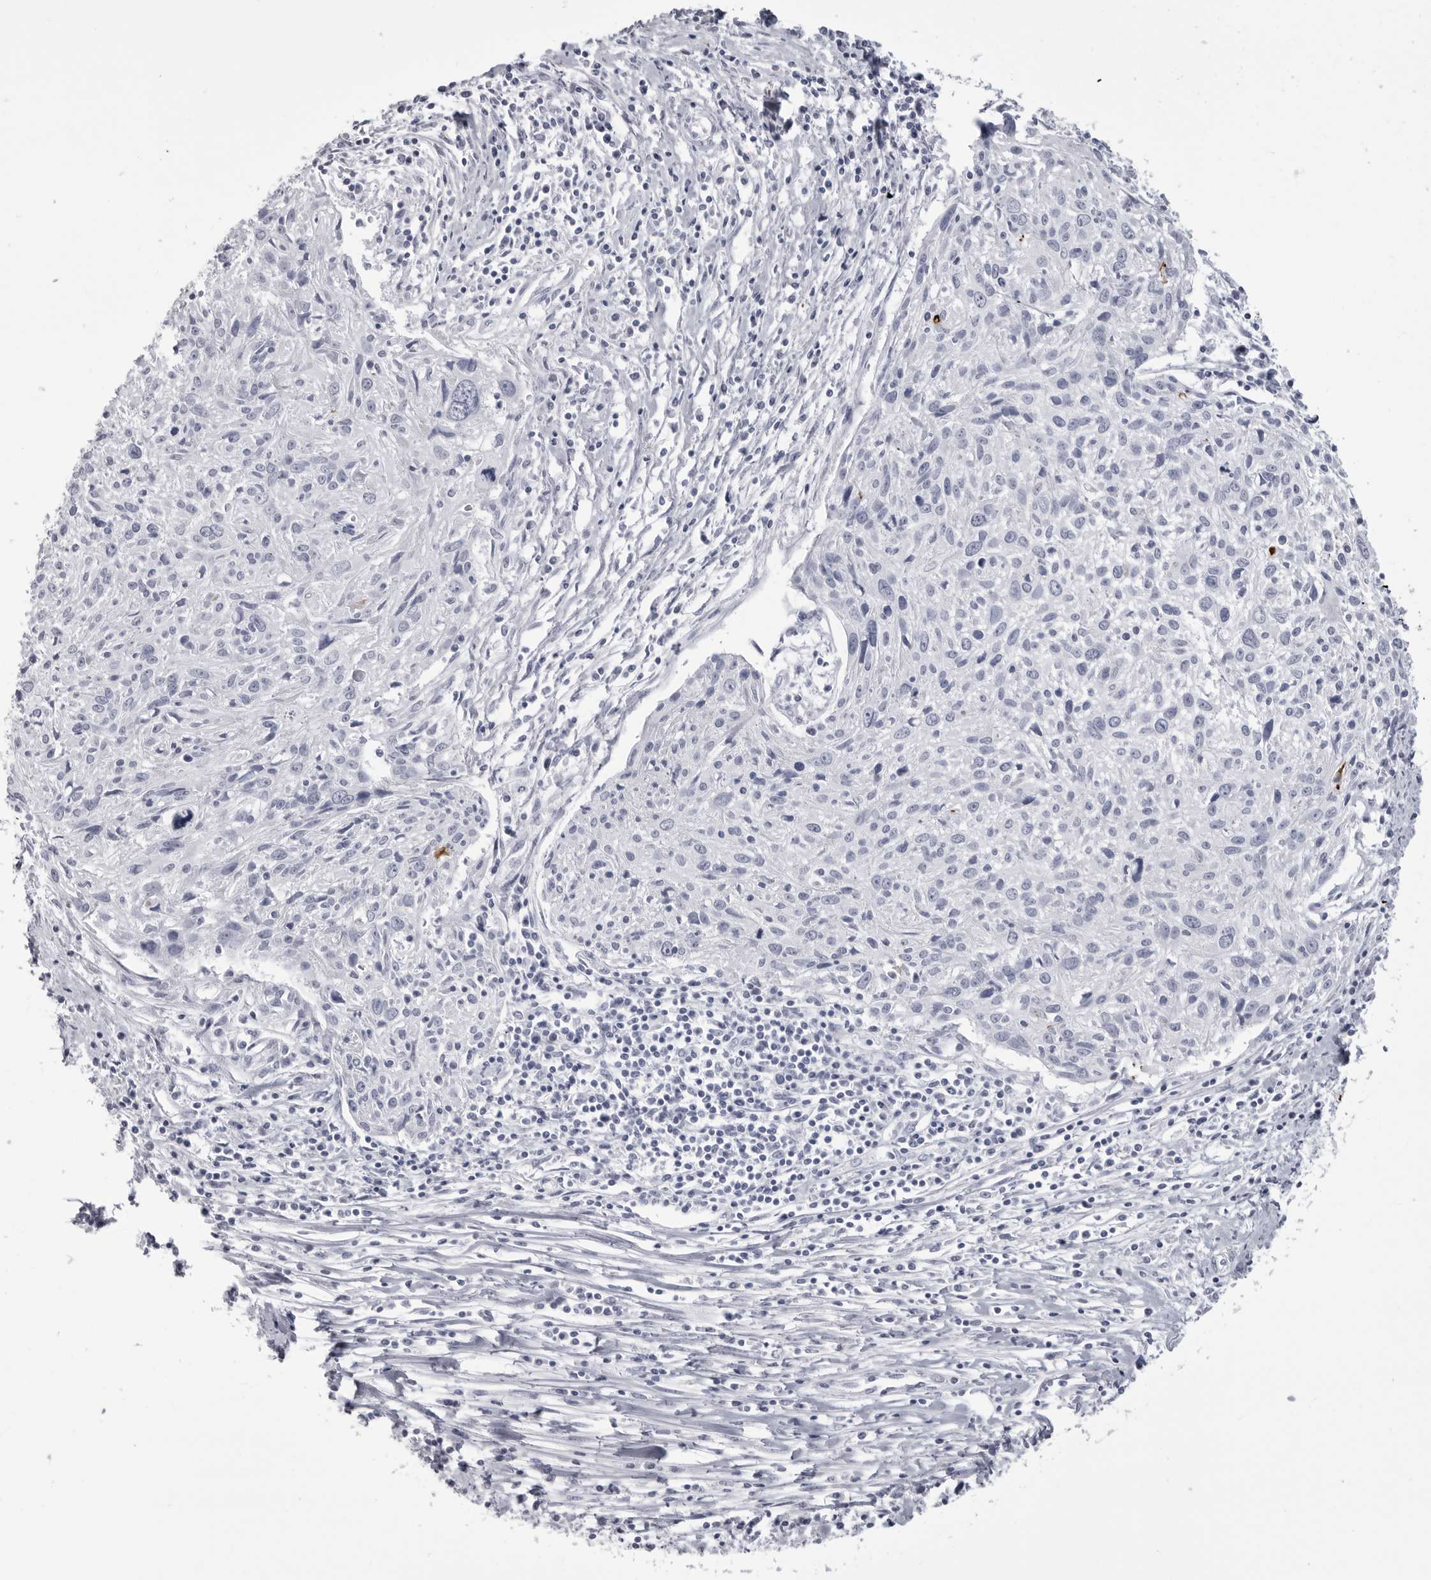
{"staining": {"intensity": "negative", "quantity": "none", "location": "none"}, "tissue": "cervical cancer", "cell_type": "Tumor cells", "image_type": "cancer", "snomed": [{"axis": "morphology", "description": "Squamous cell carcinoma, NOS"}, {"axis": "topography", "description": "Cervix"}], "caption": "Tumor cells show no significant protein positivity in cervical cancer (squamous cell carcinoma). Nuclei are stained in blue.", "gene": "COL26A1", "patient": {"sex": "female", "age": 51}}